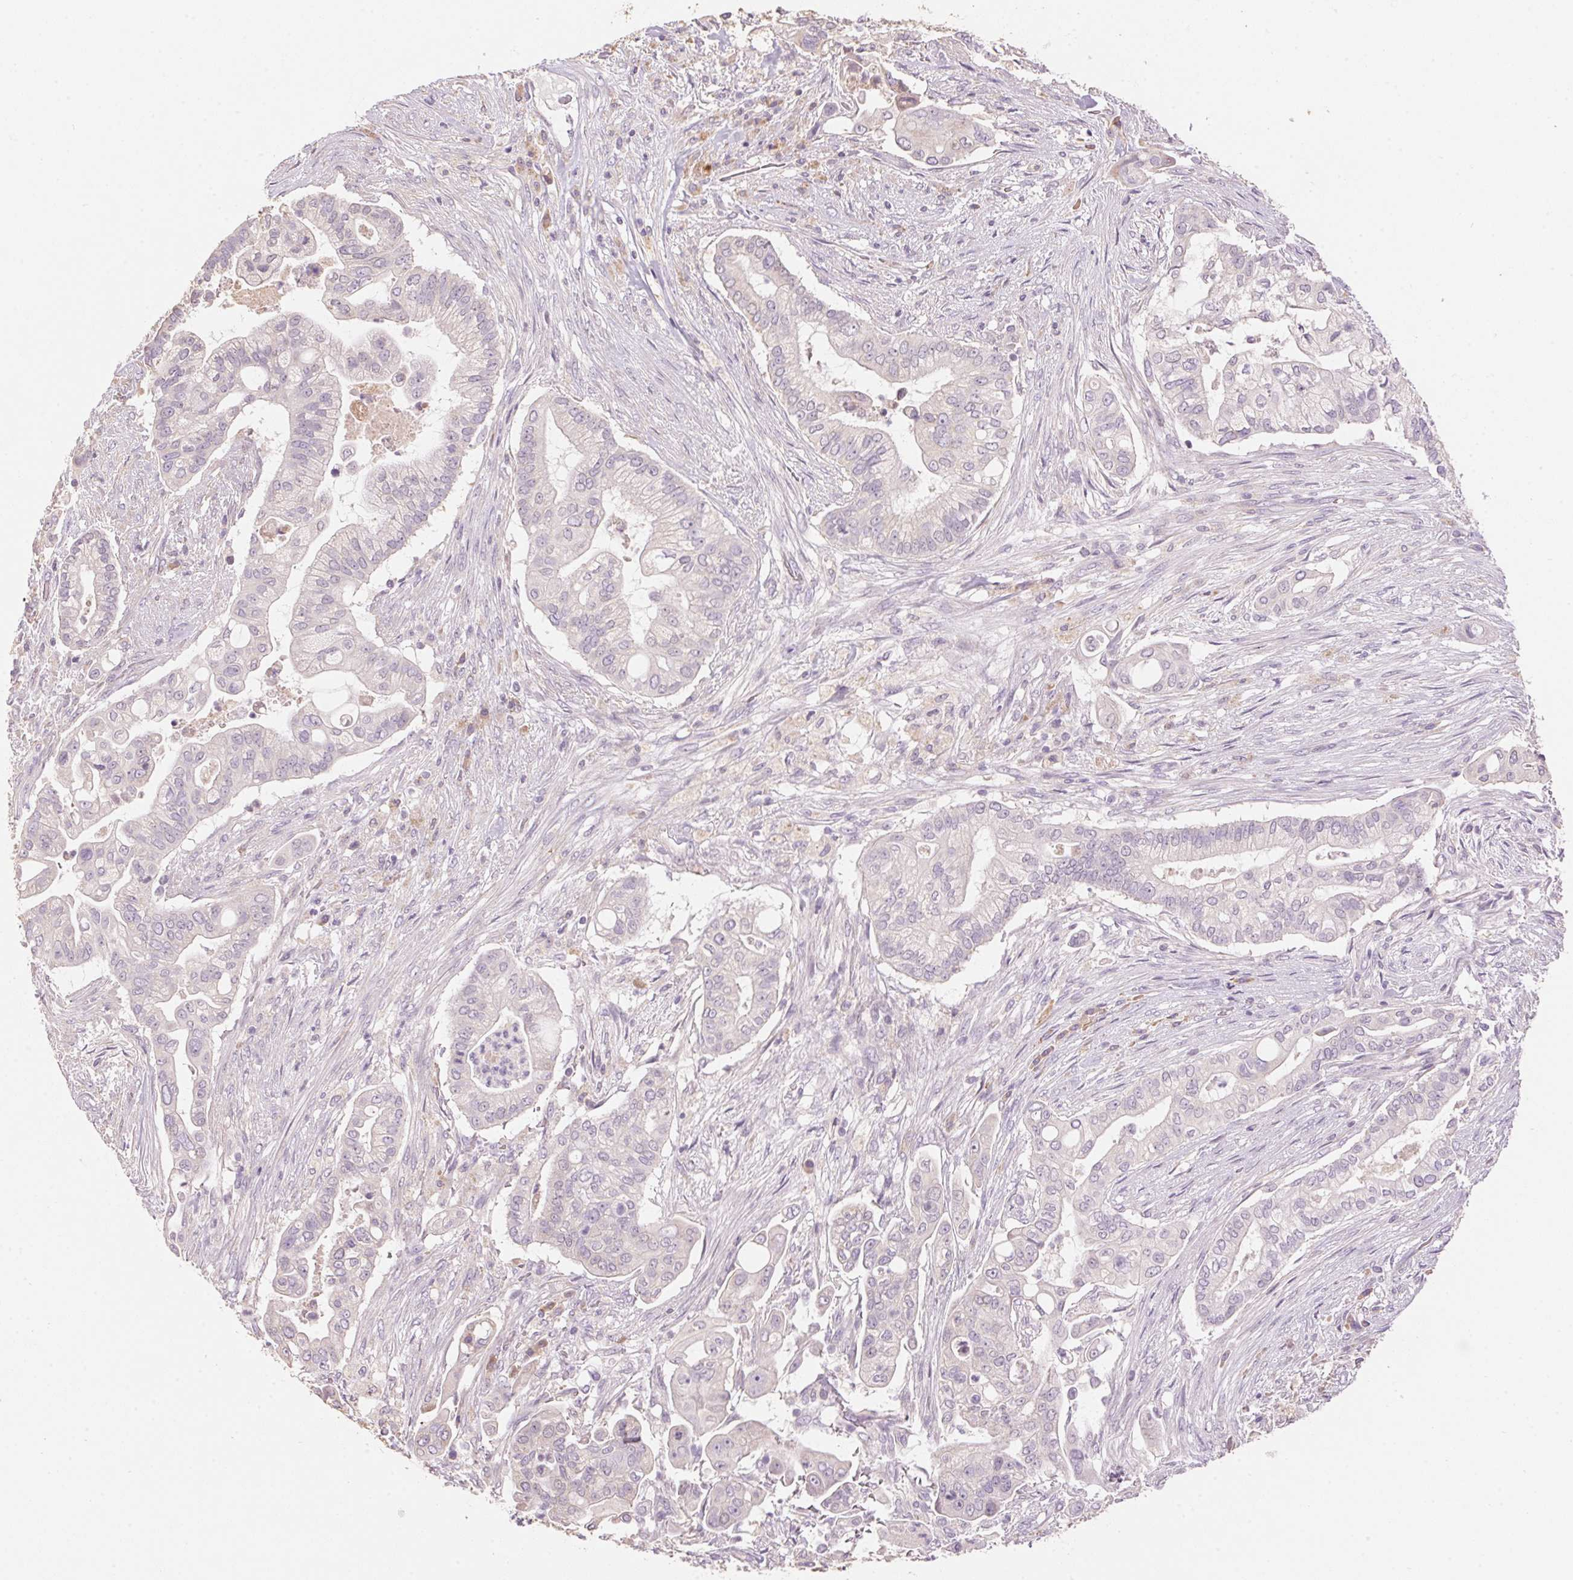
{"staining": {"intensity": "negative", "quantity": "none", "location": "none"}, "tissue": "pancreatic cancer", "cell_type": "Tumor cells", "image_type": "cancer", "snomed": [{"axis": "morphology", "description": "Adenocarcinoma, NOS"}, {"axis": "topography", "description": "Pancreas"}], "caption": "The immunohistochemistry (IHC) micrograph has no significant staining in tumor cells of pancreatic adenocarcinoma tissue.", "gene": "LYZL6", "patient": {"sex": "female", "age": 69}}